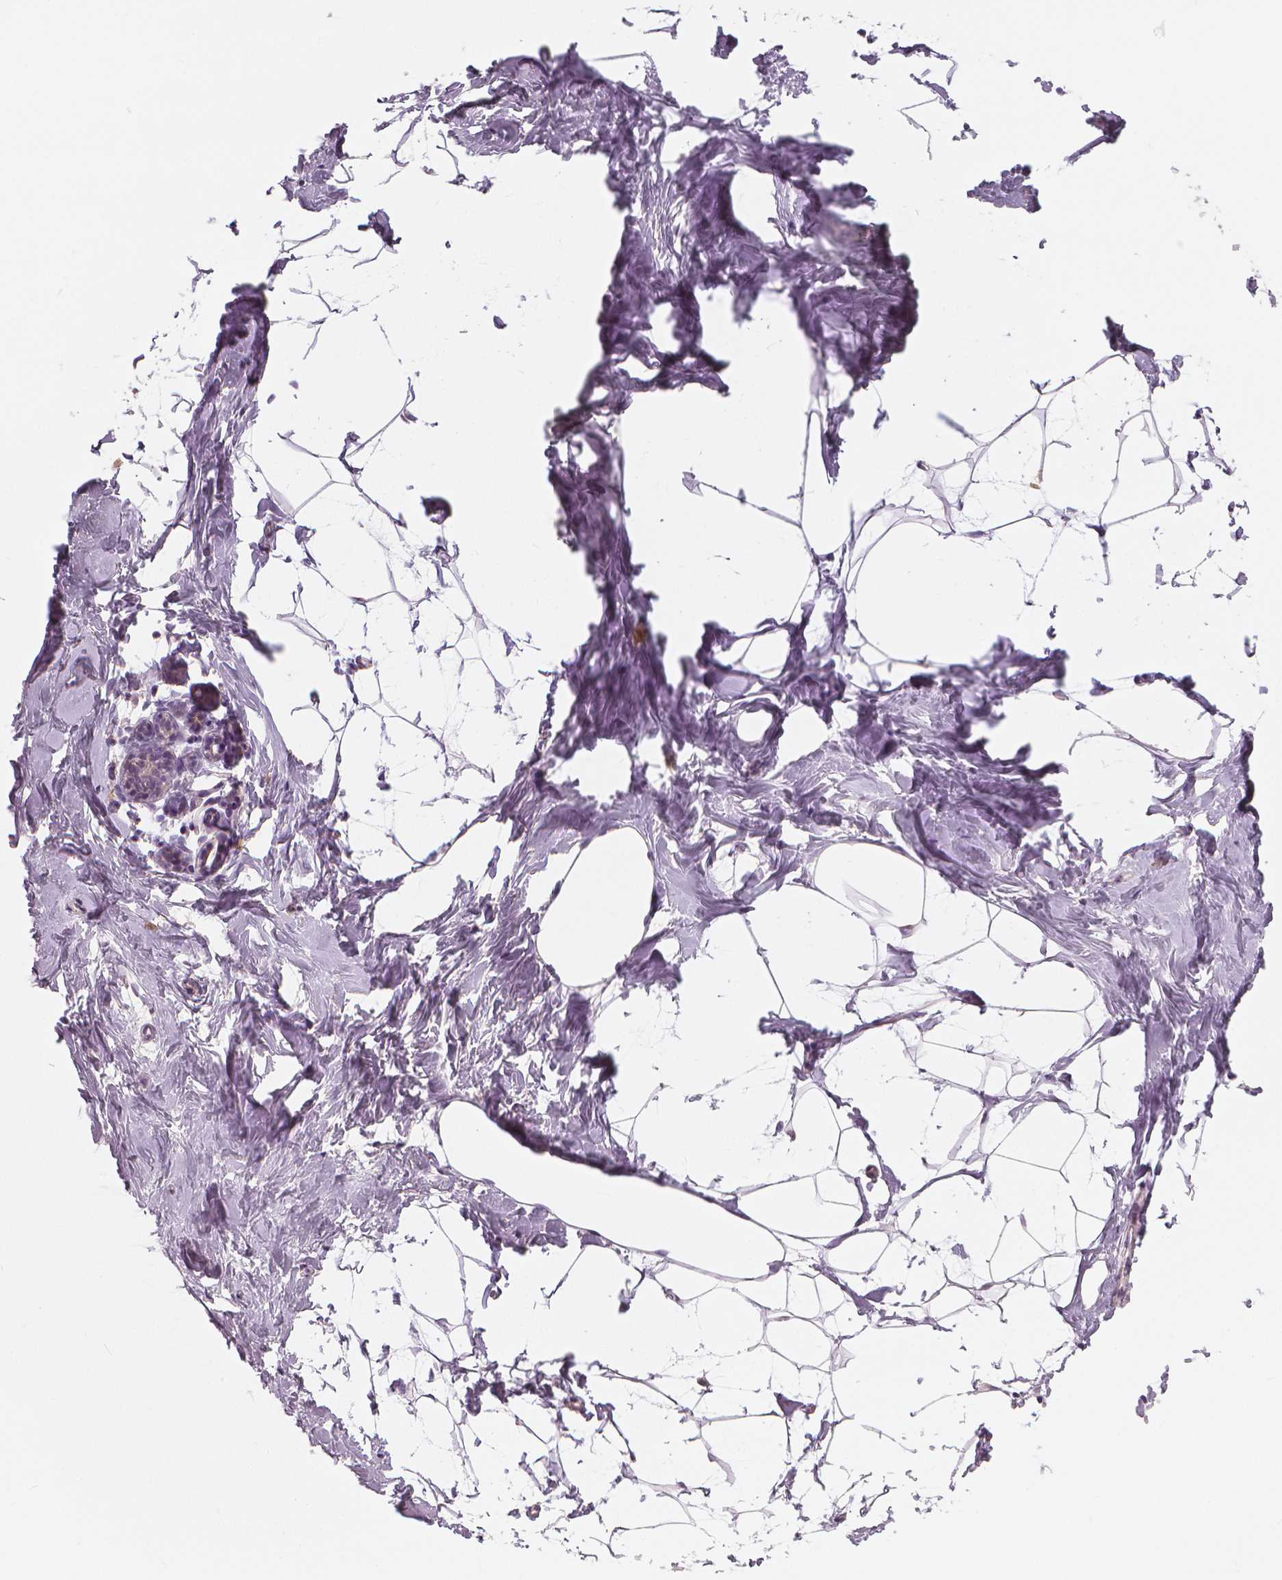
{"staining": {"intensity": "negative", "quantity": "none", "location": "none"}, "tissue": "breast", "cell_type": "Adipocytes", "image_type": "normal", "snomed": [{"axis": "morphology", "description": "Normal tissue, NOS"}, {"axis": "topography", "description": "Breast"}], "caption": "Immunohistochemical staining of normal breast shows no significant staining in adipocytes.", "gene": "RNASE7", "patient": {"sex": "female", "age": 32}}